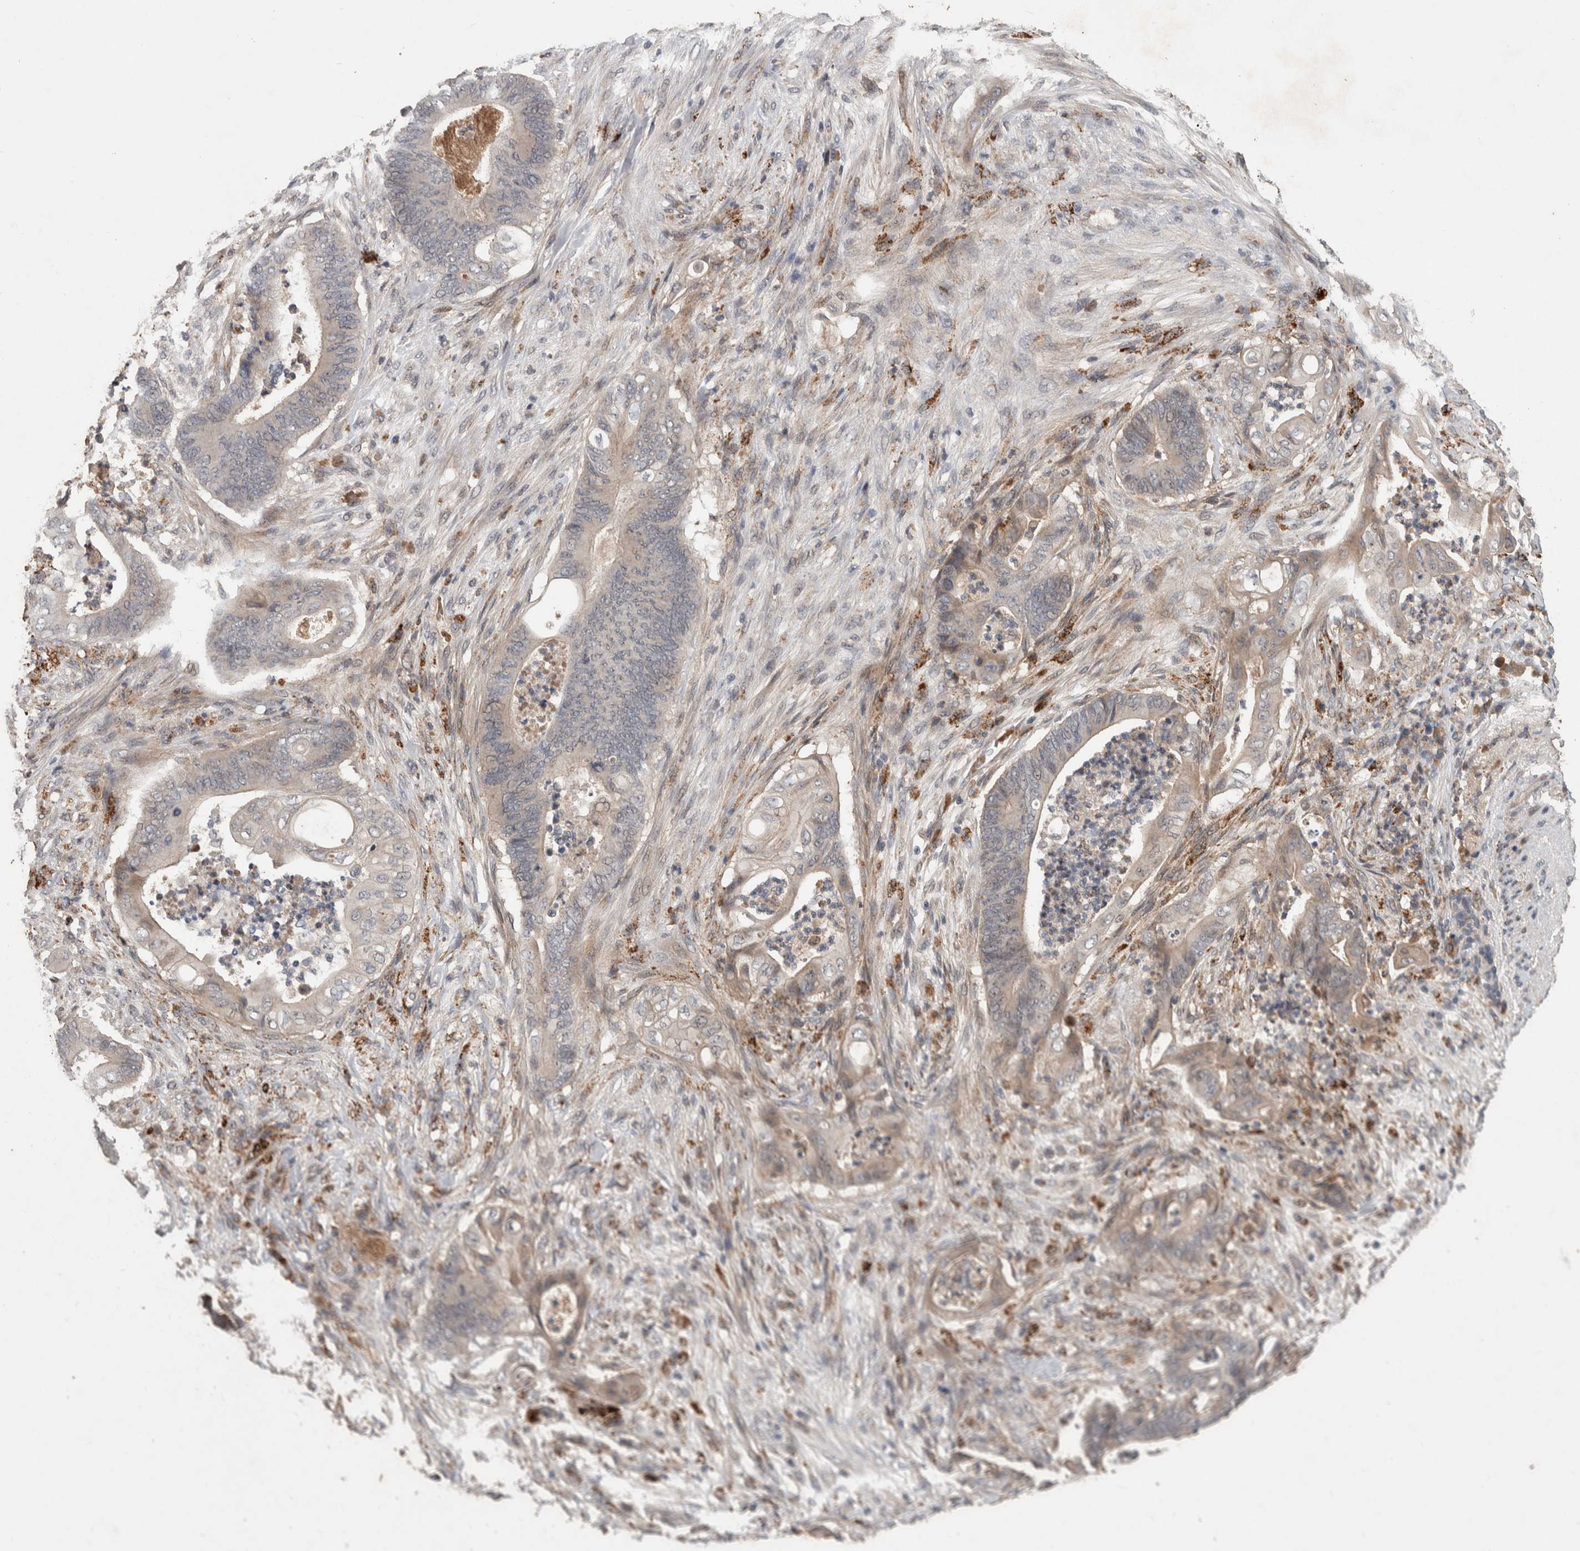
{"staining": {"intensity": "weak", "quantity": "<25%", "location": "cytoplasmic/membranous"}, "tissue": "stomach cancer", "cell_type": "Tumor cells", "image_type": "cancer", "snomed": [{"axis": "morphology", "description": "Adenocarcinoma, NOS"}, {"axis": "topography", "description": "Stomach"}], "caption": "High power microscopy image of an immunohistochemistry (IHC) image of stomach adenocarcinoma, revealing no significant positivity in tumor cells. (Brightfield microscopy of DAB (3,3'-diaminobenzidine) immunohistochemistry (IHC) at high magnification).", "gene": "CHRM3", "patient": {"sex": "female", "age": 73}}